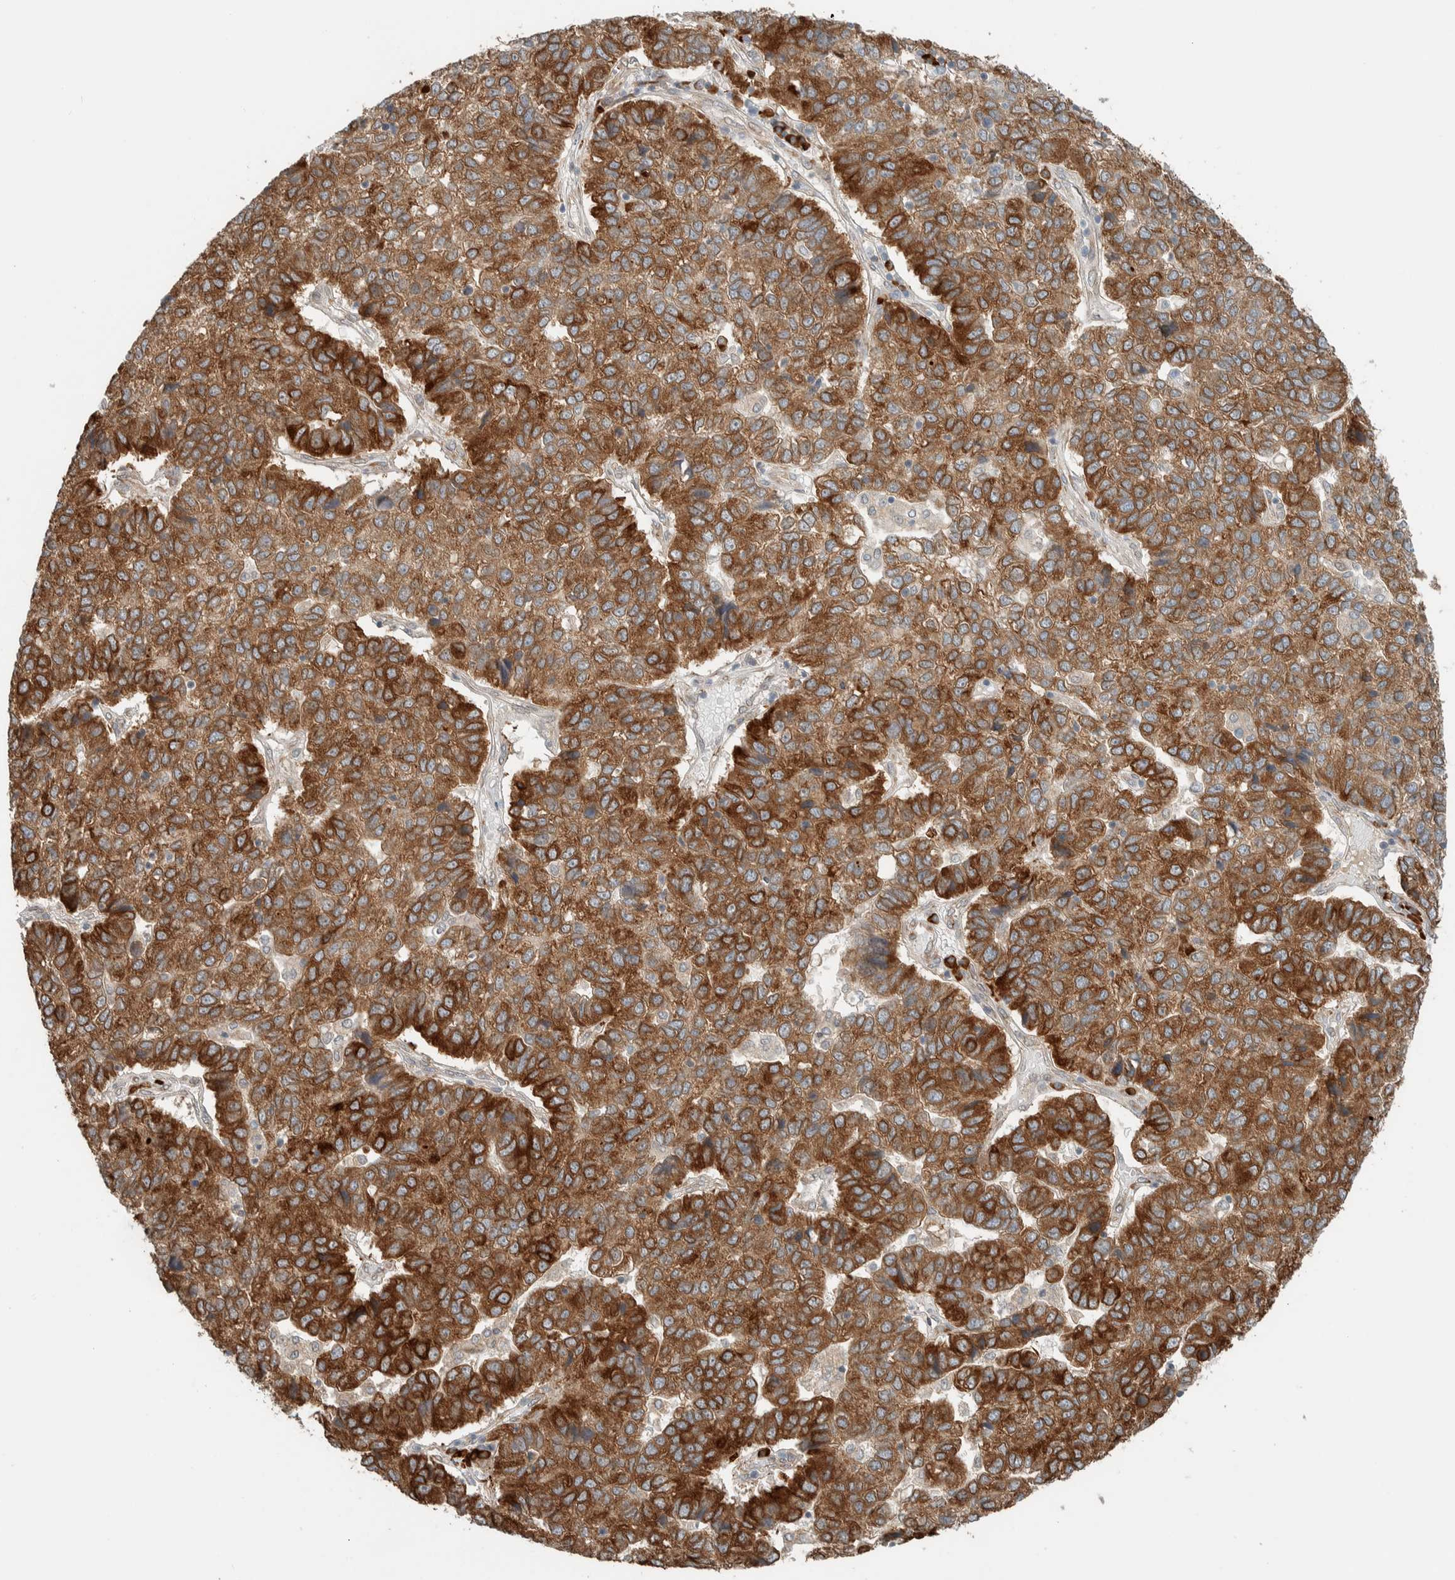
{"staining": {"intensity": "strong", "quantity": ">75%", "location": "cytoplasmic/membranous"}, "tissue": "pancreatic cancer", "cell_type": "Tumor cells", "image_type": "cancer", "snomed": [{"axis": "morphology", "description": "Adenocarcinoma, NOS"}, {"axis": "topography", "description": "Pancreas"}], "caption": "Immunohistochemical staining of human adenocarcinoma (pancreatic) displays high levels of strong cytoplasmic/membranous staining in approximately >75% of tumor cells. The protein is stained brown, and the nuclei are stained in blue (DAB (3,3'-diaminobenzidine) IHC with brightfield microscopy, high magnification).", "gene": "CTBP2", "patient": {"sex": "female", "age": 61}}